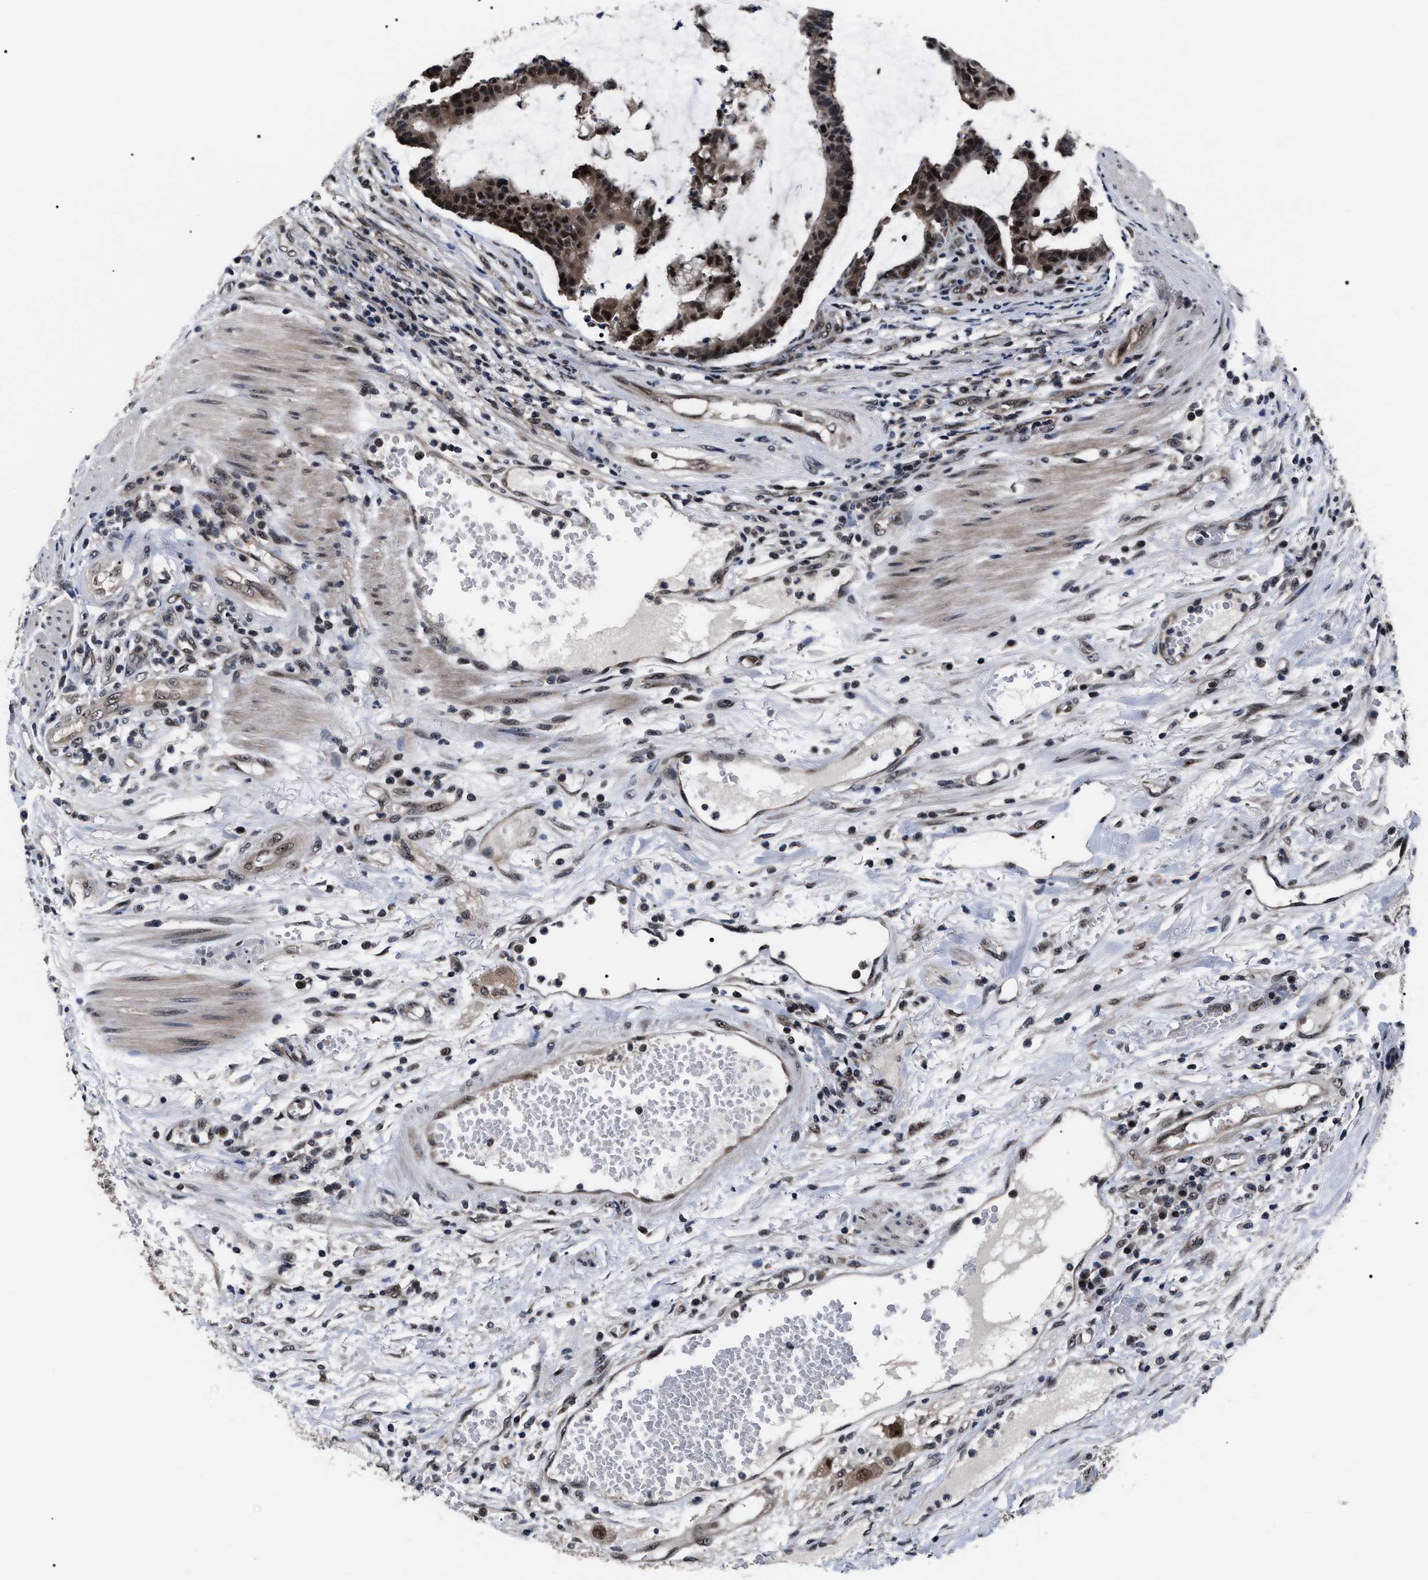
{"staining": {"intensity": "moderate", "quantity": ">75%", "location": "cytoplasmic/membranous,nuclear"}, "tissue": "colorectal cancer", "cell_type": "Tumor cells", "image_type": "cancer", "snomed": [{"axis": "morphology", "description": "Adenocarcinoma, NOS"}, {"axis": "topography", "description": "Colon"}], "caption": "Human adenocarcinoma (colorectal) stained for a protein (brown) shows moderate cytoplasmic/membranous and nuclear positive positivity in about >75% of tumor cells.", "gene": "CSNK2A1", "patient": {"sex": "female", "age": 84}}